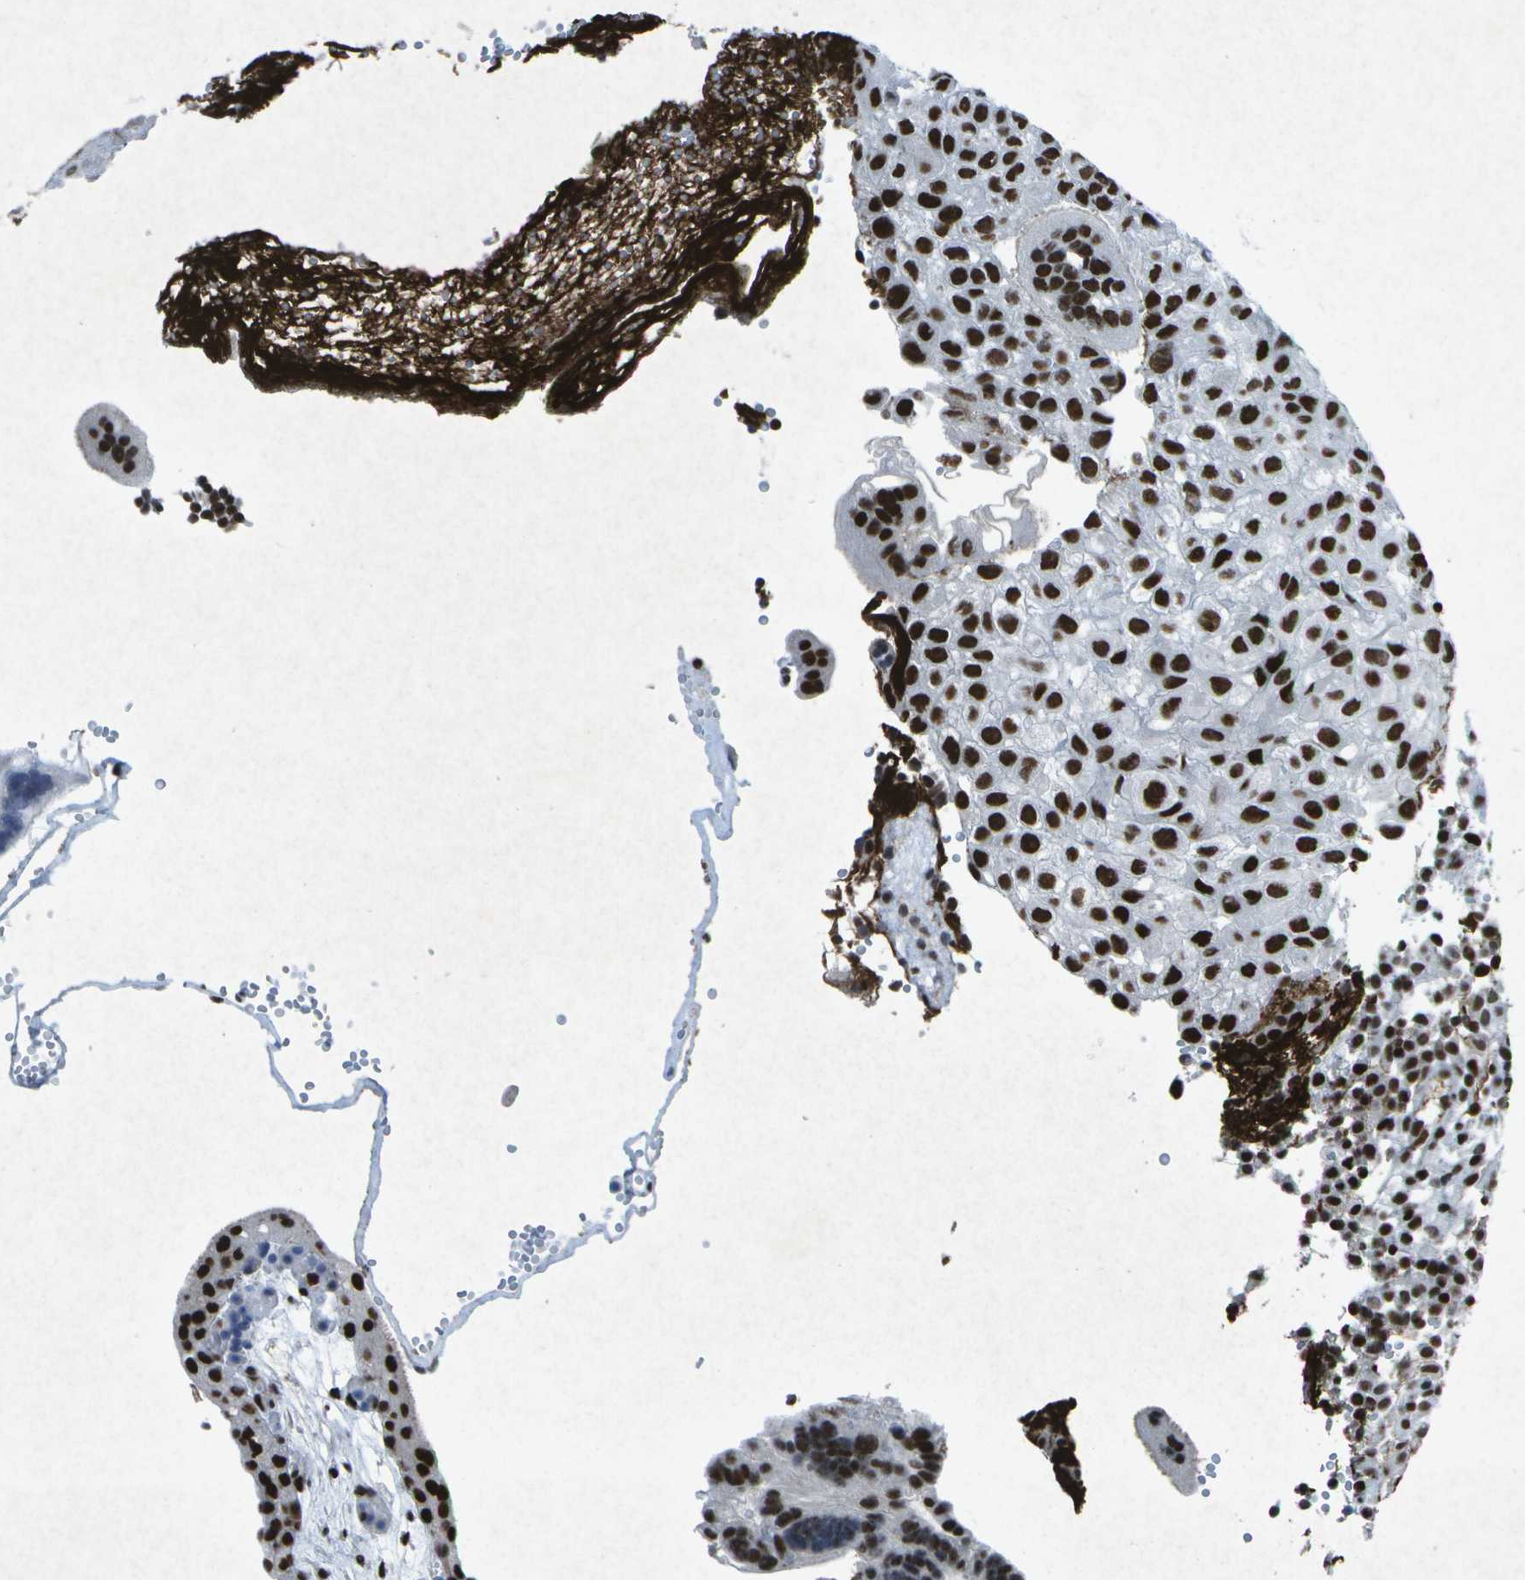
{"staining": {"intensity": "strong", "quantity": ">75%", "location": "nuclear"}, "tissue": "placenta", "cell_type": "Decidual cells", "image_type": "normal", "snomed": [{"axis": "morphology", "description": "Normal tissue, NOS"}, {"axis": "topography", "description": "Placenta"}], "caption": "About >75% of decidual cells in benign human placenta display strong nuclear protein staining as visualized by brown immunohistochemical staining.", "gene": "MTA2", "patient": {"sex": "female", "age": 18}}